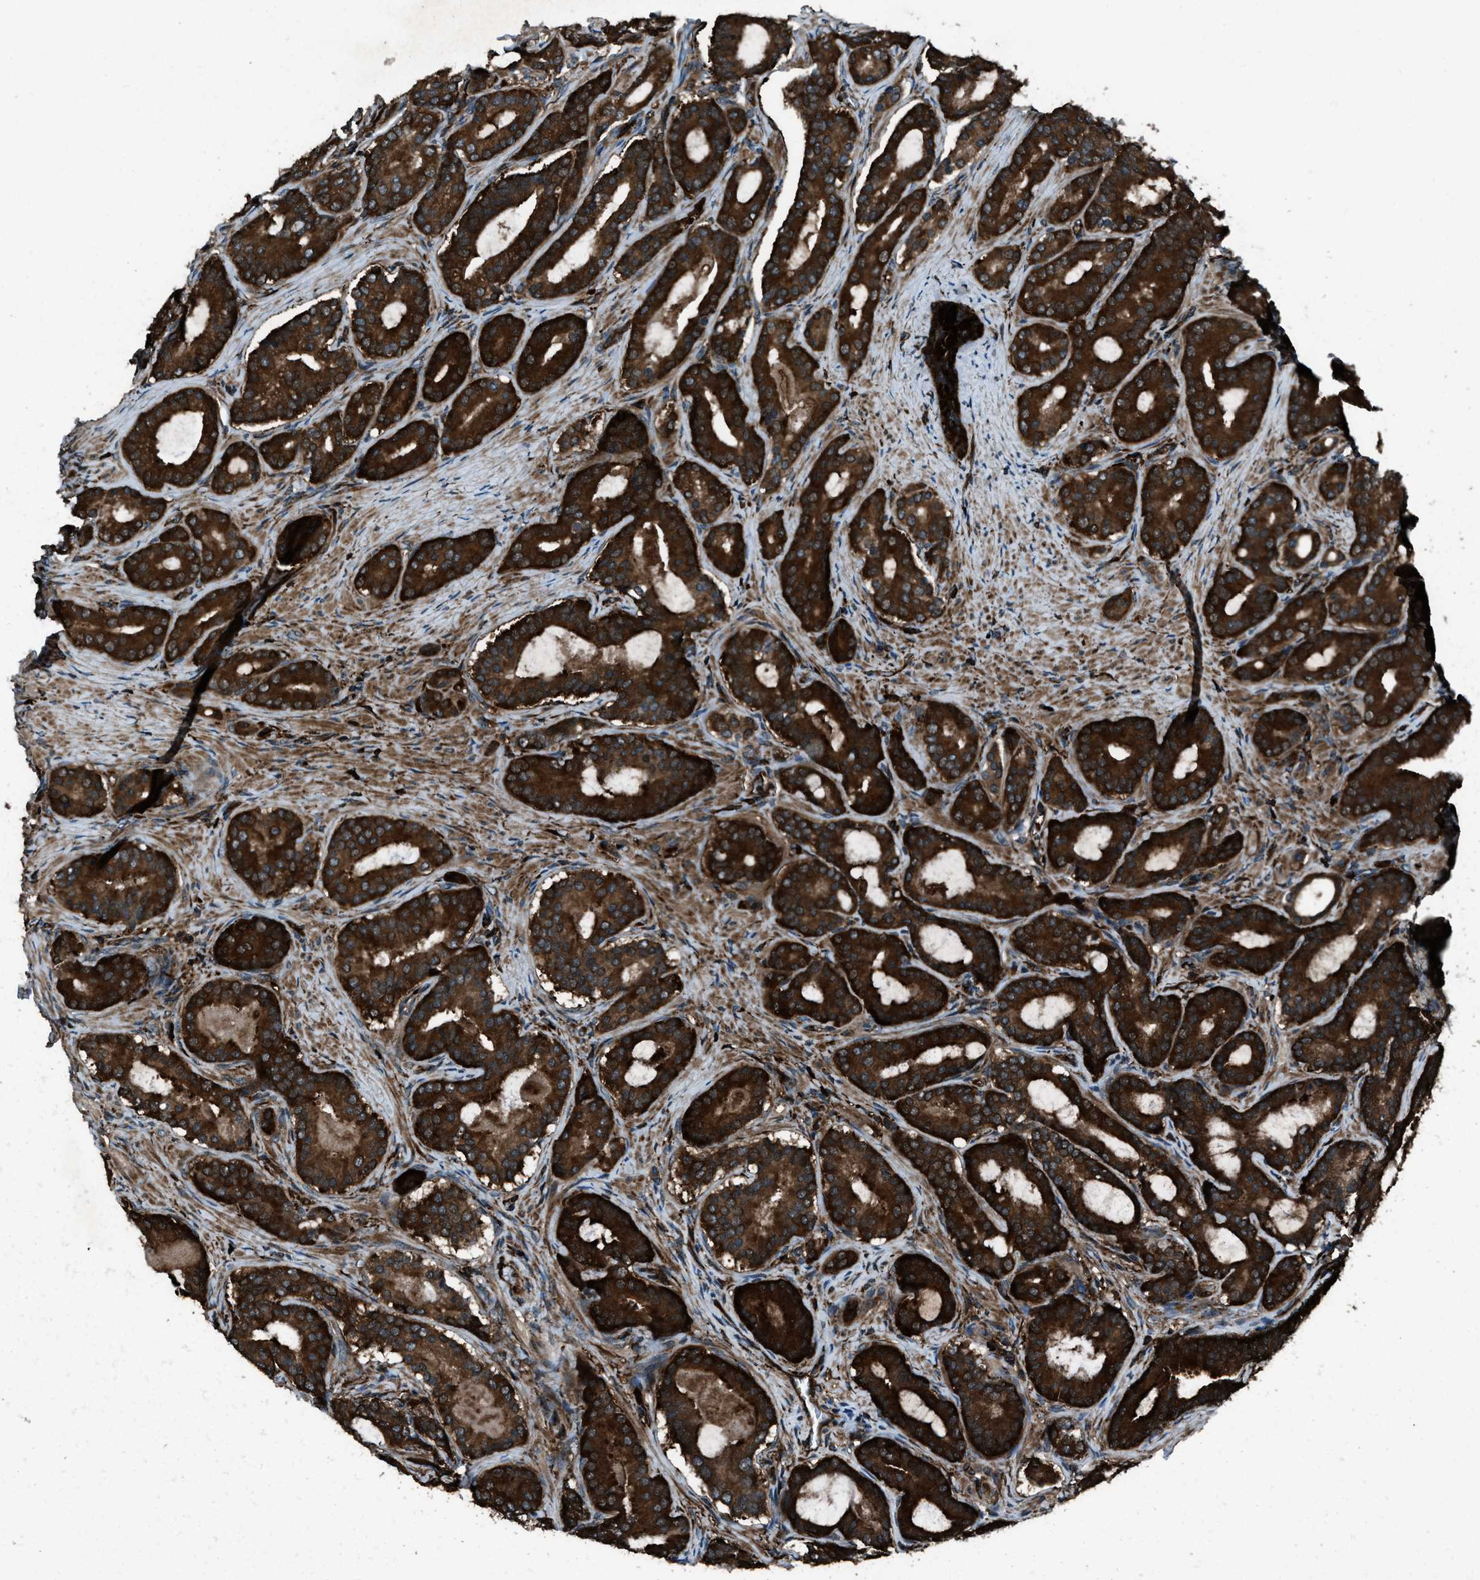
{"staining": {"intensity": "strong", "quantity": ">75%", "location": "cytoplasmic/membranous"}, "tissue": "prostate cancer", "cell_type": "Tumor cells", "image_type": "cancer", "snomed": [{"axis": "morphology", "description": "Adenocarcinoma, High grade"}, {"axis": "topography", "description": "Prostate"}], "caption": "Prostate adenocarcinoma (high-grade) tissue exhibits strong cytoplasmic/membranous expression in approximately >75% of tumor cells, visualized by immunohistochemistry. Using DAB (3,3'-diaminobenzidine) (brown) and hematoxylin (blue) stains, captured at high magnification using brightfield microscopy.", "gene": "SNX30", "patient": {"sex": "male", "age": 60}}